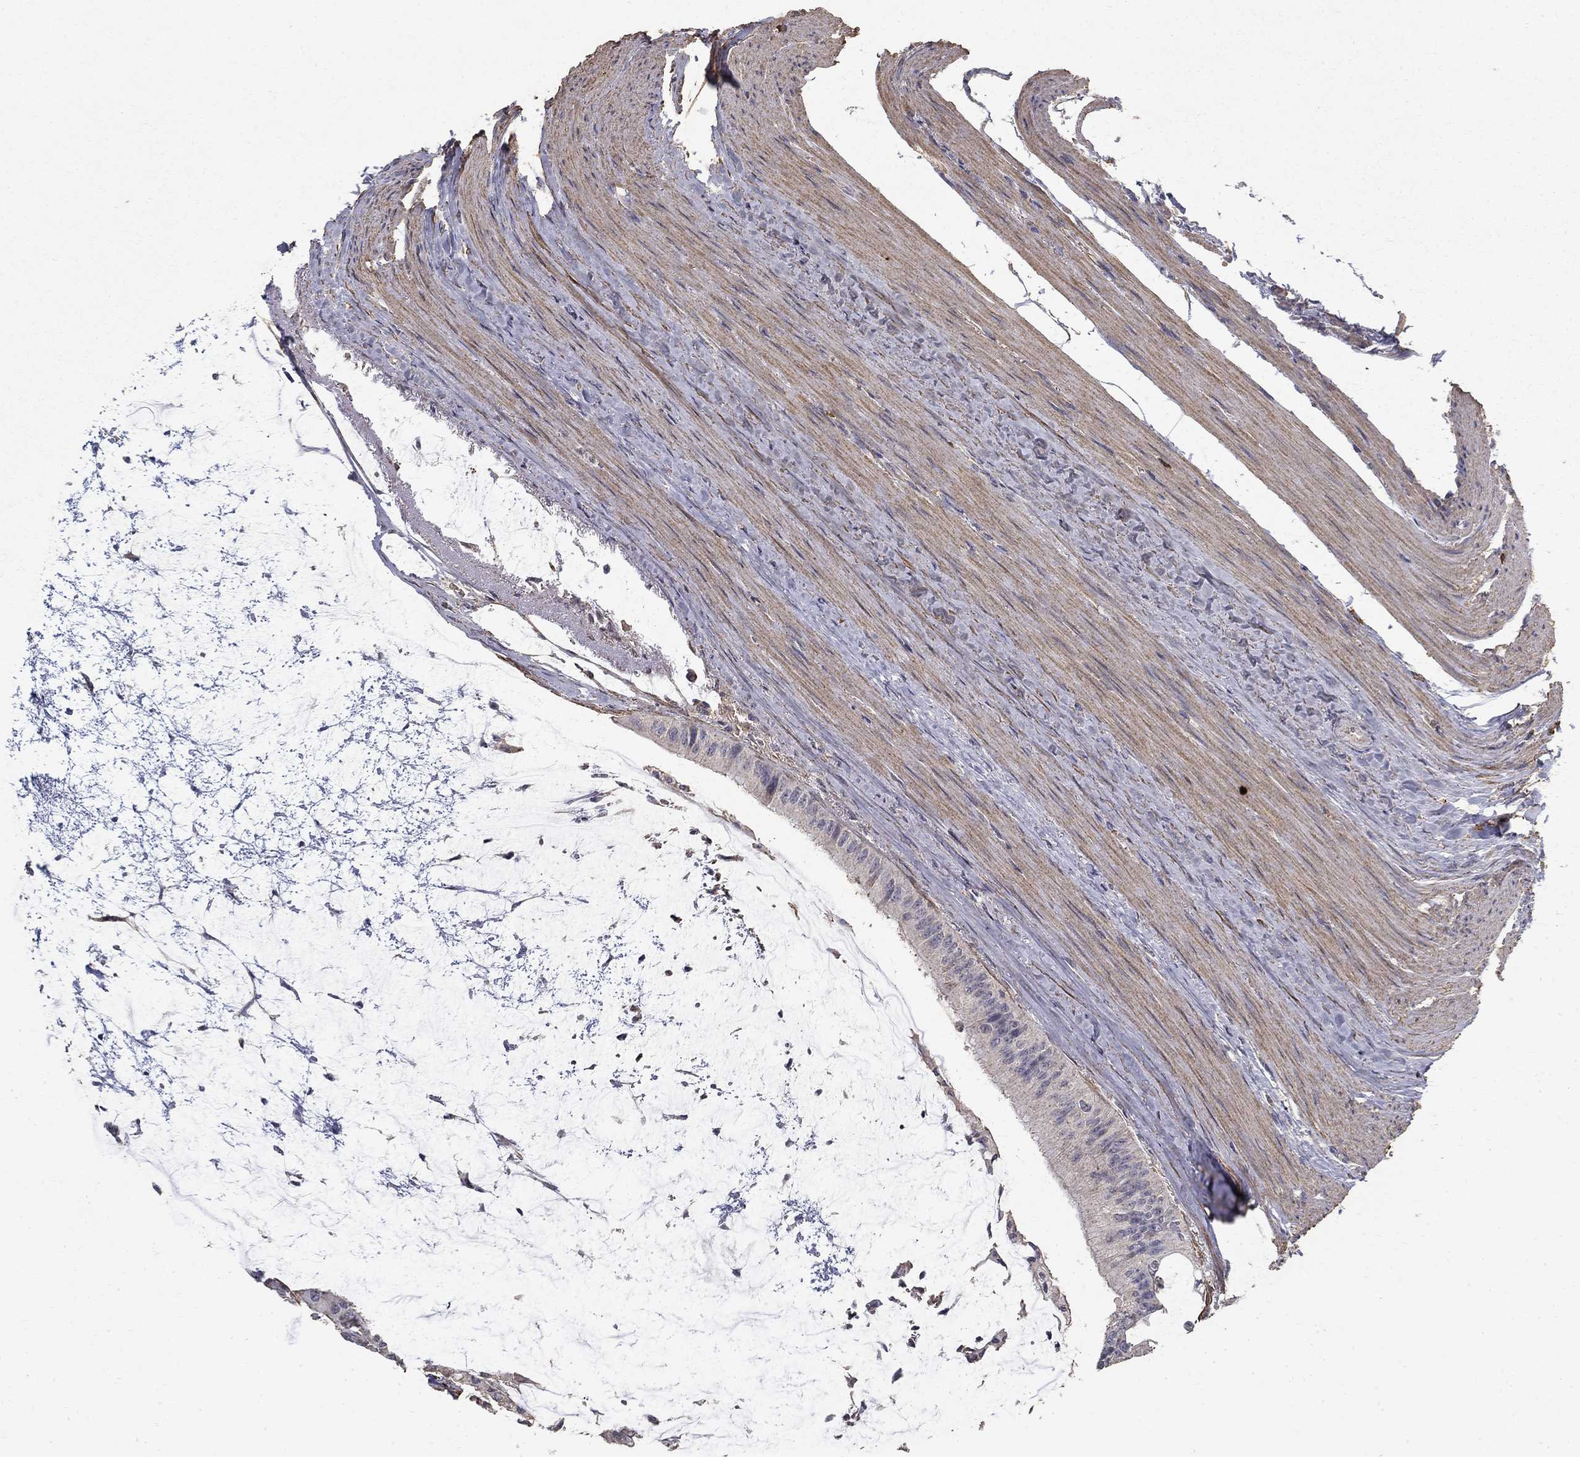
{"staining": {"intensity": "negative", "quantity": "none", "location": "none"}, "tissue": "colorectal cancer", "cell_type": "Tumor cells", "image_type": "cancer", "snomed": [{"axis": "morphology", "description": "Normal tissue, NOS"}, {"axis": "morphology", "description": "Adenocarcinoma, NOS"}, {"axis": "topography", "description": "Colon"}], "caption": "An IHC image of colorectal cancer (adenocarcinoma) is shown. There is no staining in tumor cells of colorectal cancer (adenocarcinoma).", "gene": "MPP2", "patient": {"sex": "male", "age": 65}}